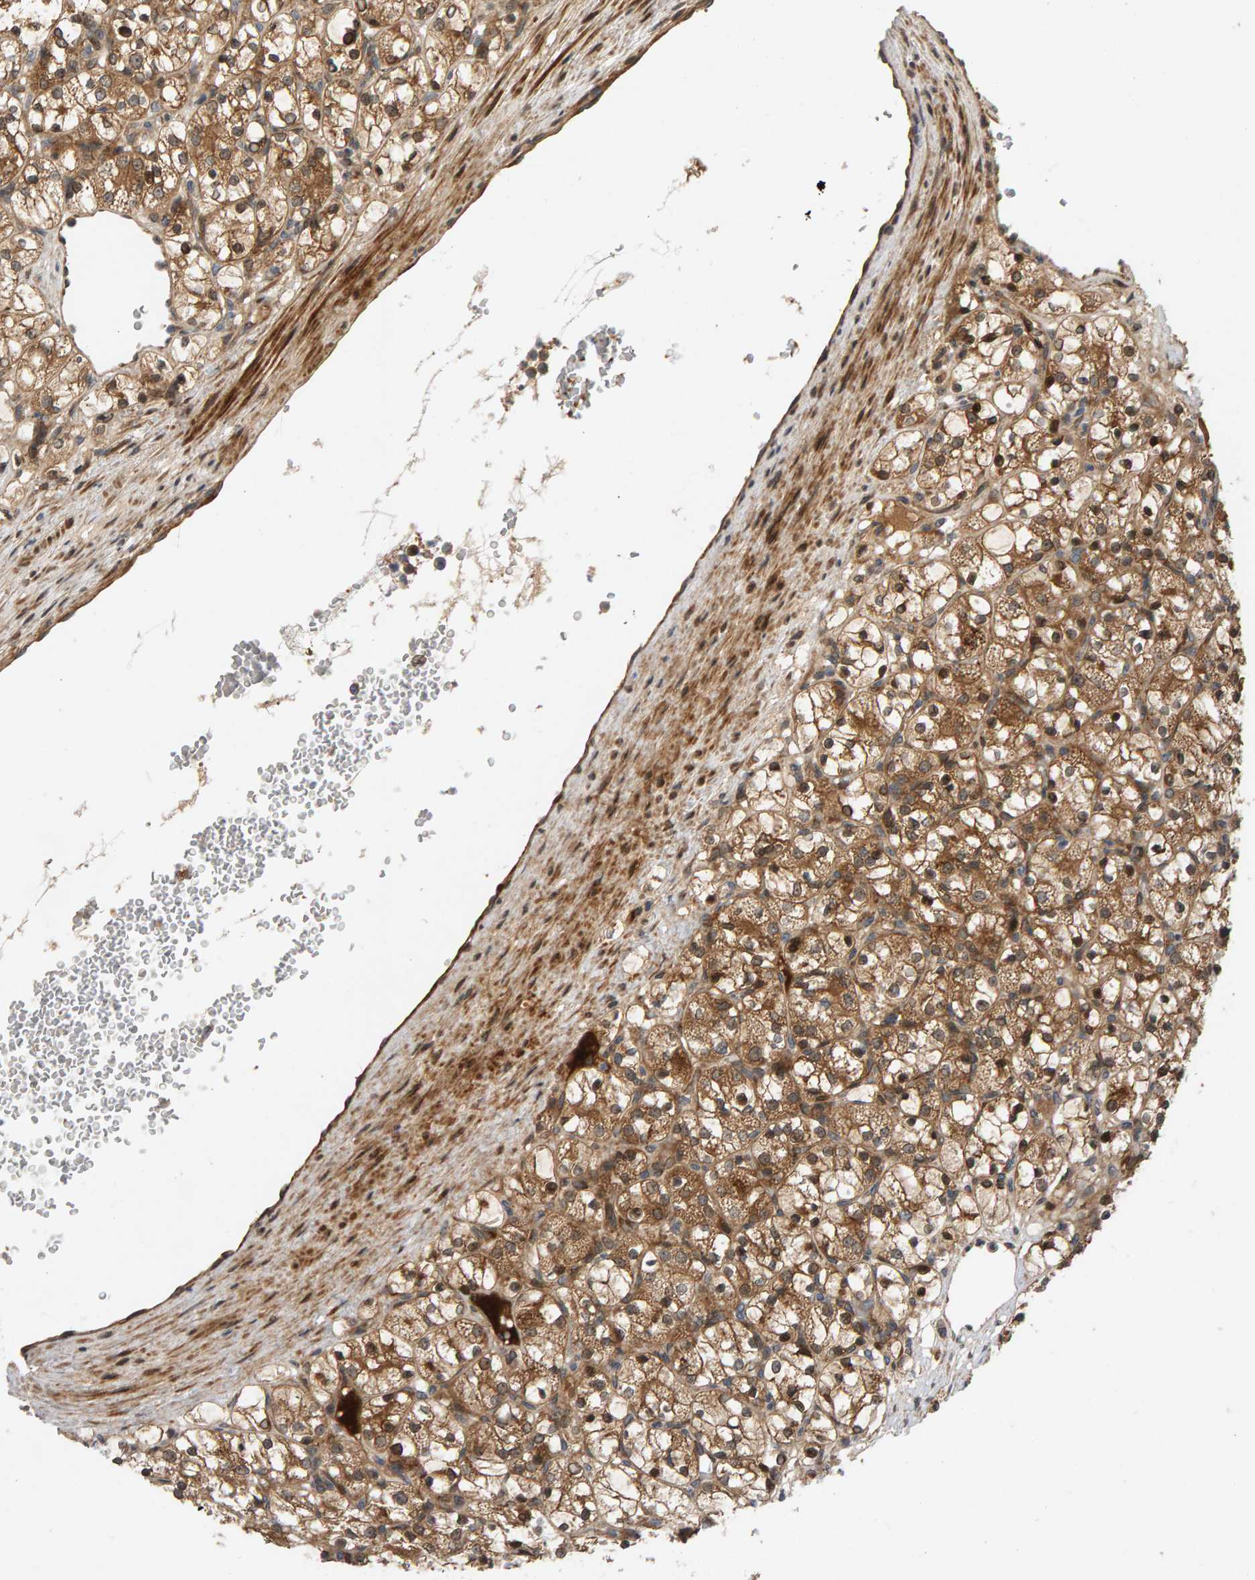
{"staining": {"intensity": "strong", "quantity": ">75%", "location": "cytoplasmic/membranous"}, "tissue": "renal cancer", "cell_type": "Tumor cells", "image_type": "cancer", "snomed": [{"axis": "morphology", "description": "Adenocarcinoma, NOS"}, {"axis": "topography", "description": "Kidney"}], "caption": "Renal cancer (adenocarcinoma) stained for a protein exhibits strong cytoplasmic/membranous positivity in tumor cells. The staining is performed using DAB (3,3'-diaminobenzidine) brown chromogen to label protein expression. The nuclei are counter-stained blue using hematoxylin.", "gene": "BAHCC1", "patient": {"sex": "female", "age": 69}}